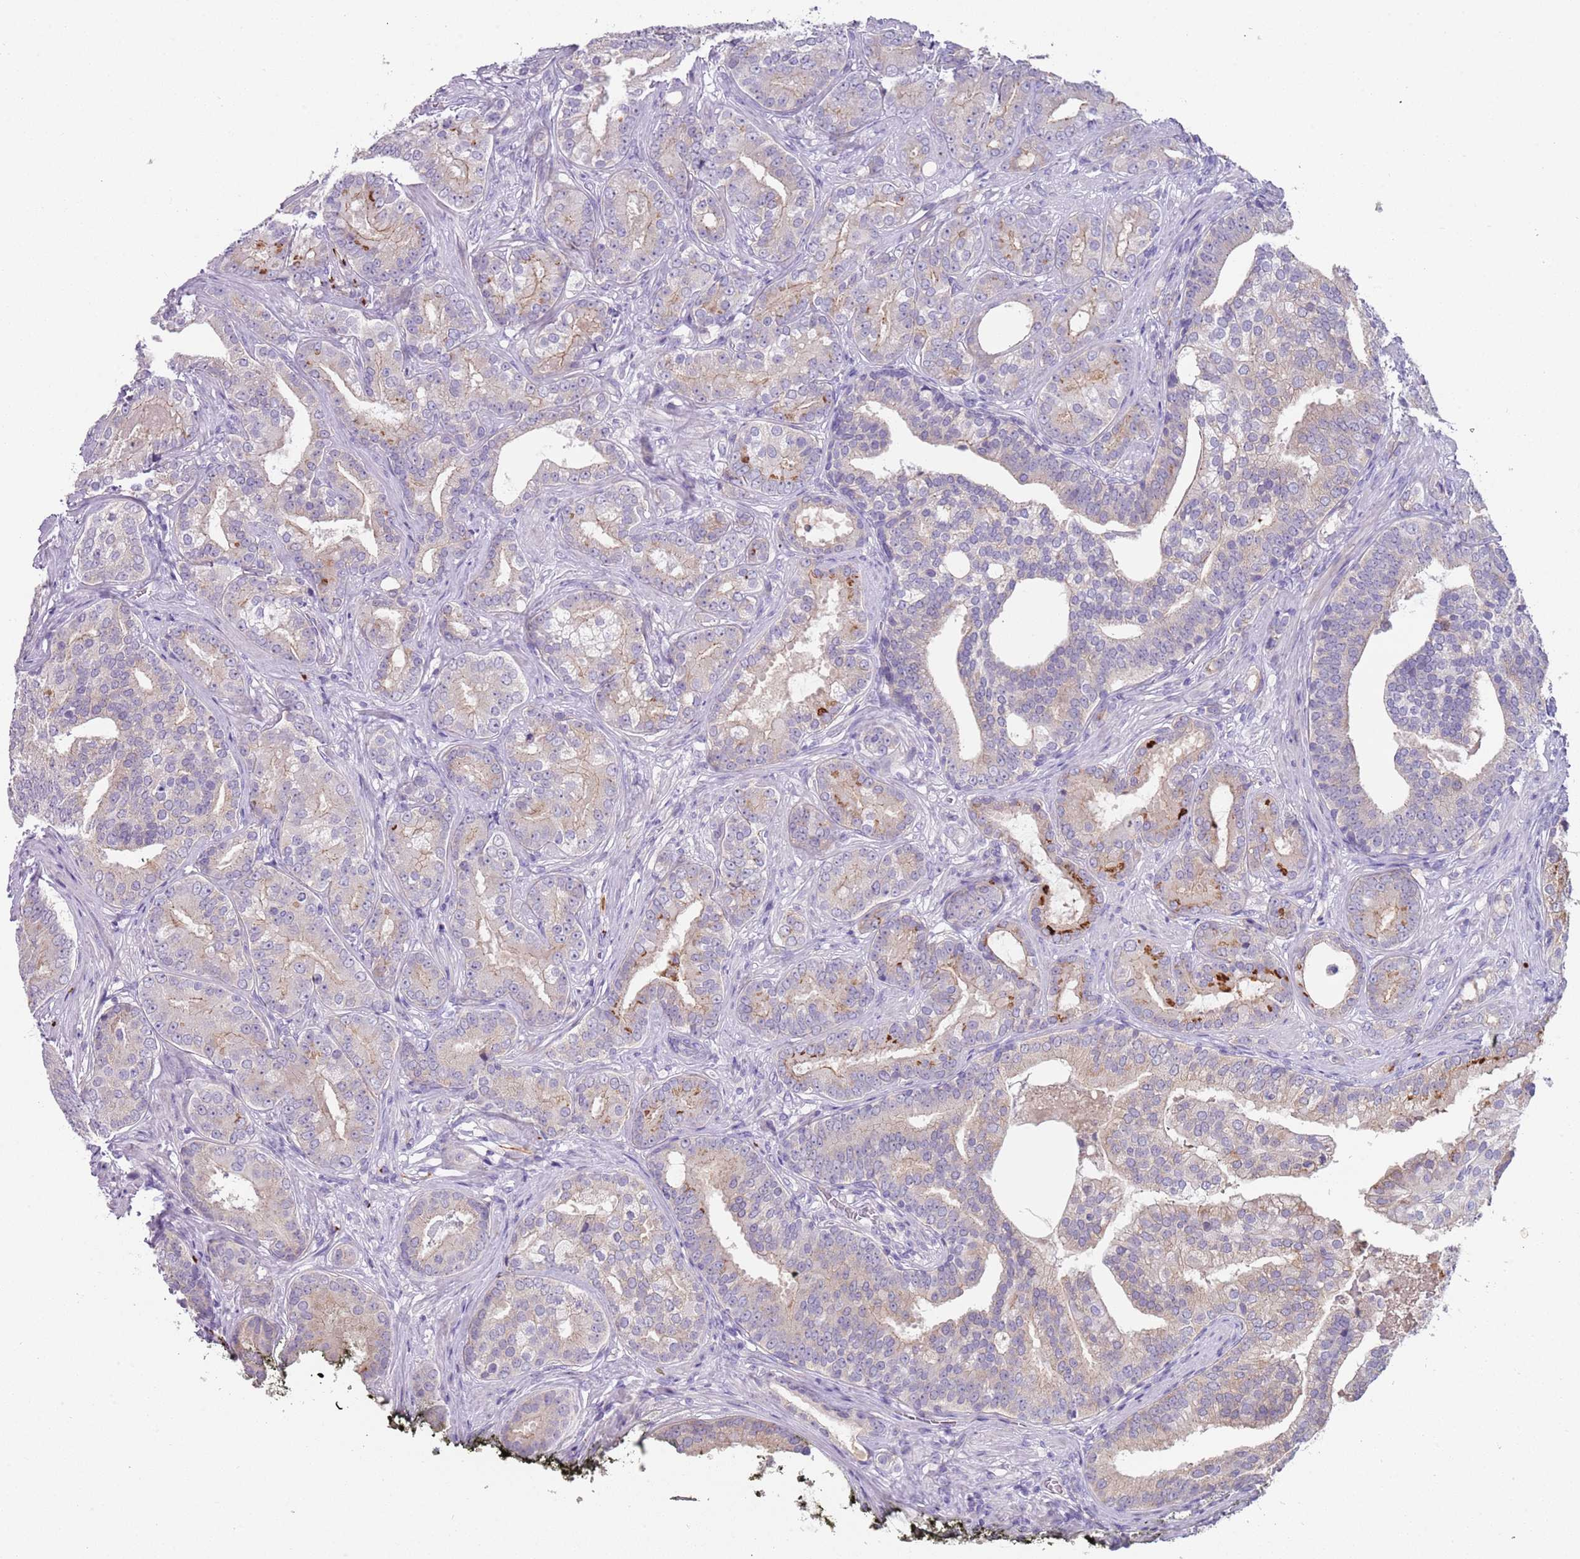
{"staining": {"intensity": "moderate", "quantity": "<25%", "location": "cytoplasmic/membranous"}, "tissue": "prostate cancer", "cell_type": "Tumor cells", "image_type": "cancer", "snomed": [{"axis": "morphology", "description": "Adenocarcinoma, High grade"}, {"axis": "topography", "description": "Prostate"}], "caption": "This photomicrograph reveals IHC staining of prostate cancer, with low moderate cytoplasmic/membranous expression in about <25% of tumor cells.", "gene": "C2CD3", "patient": {"sex": "male", "age": 55}}